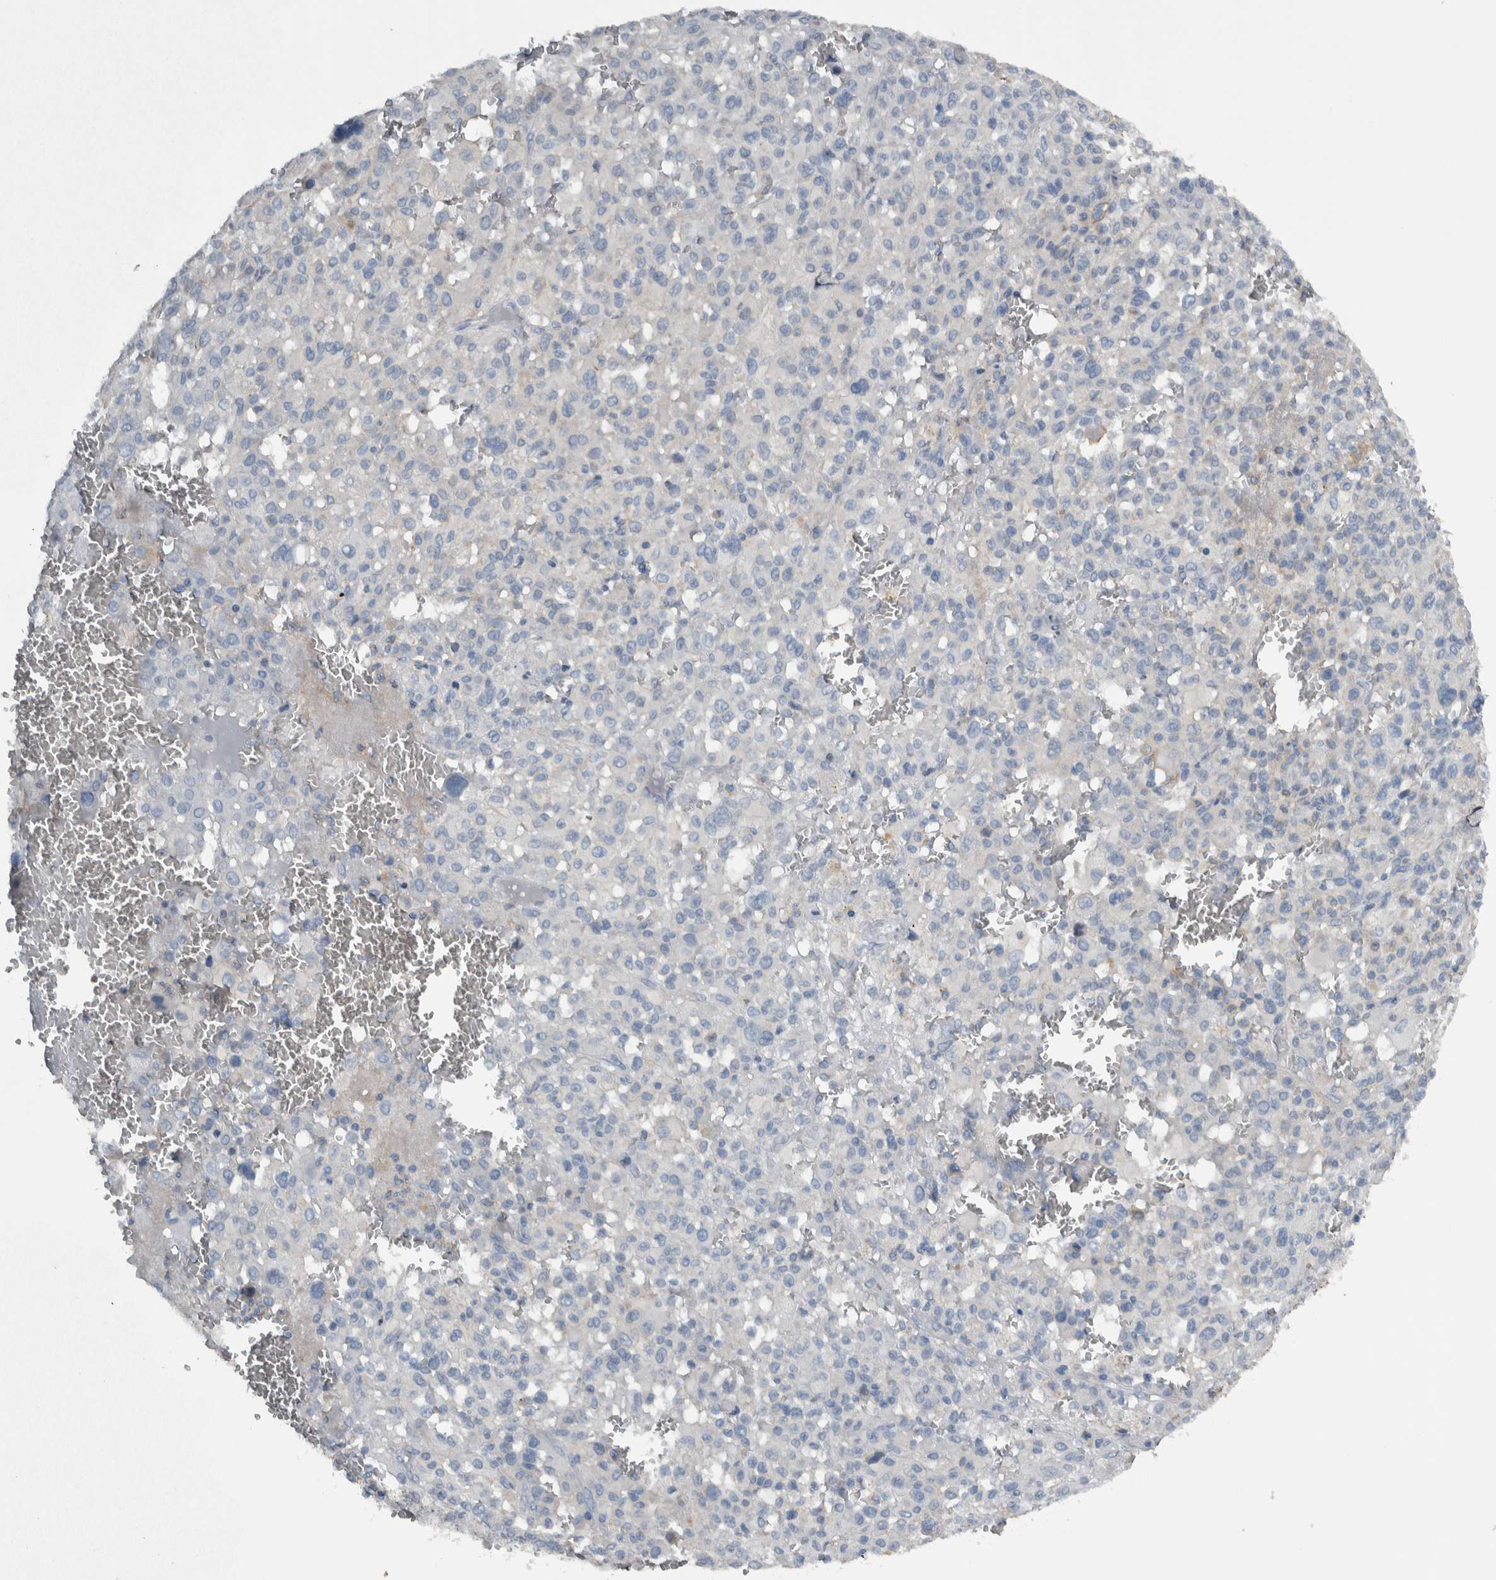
{"staining": {"intensity": "weak", "quantity": "<25%", "location": "cytoplasmic/membranous"}, "tissue": "melanoma", "cell_type": "Tumor cells", "image_type": "cancer", "snomed": [{"axis": "morphology", "description": "Malignant melanoma, Metastatic site"}, {"axis": "topography", "description": "Skin"}], "caption": "This is an immunohistochemistry histopathology image of human malignant melanoma (metastatic site). There is no positivity in tumor cells.", "gene": "NT5C2", "patient": {"sex": "female", "age": 74}}